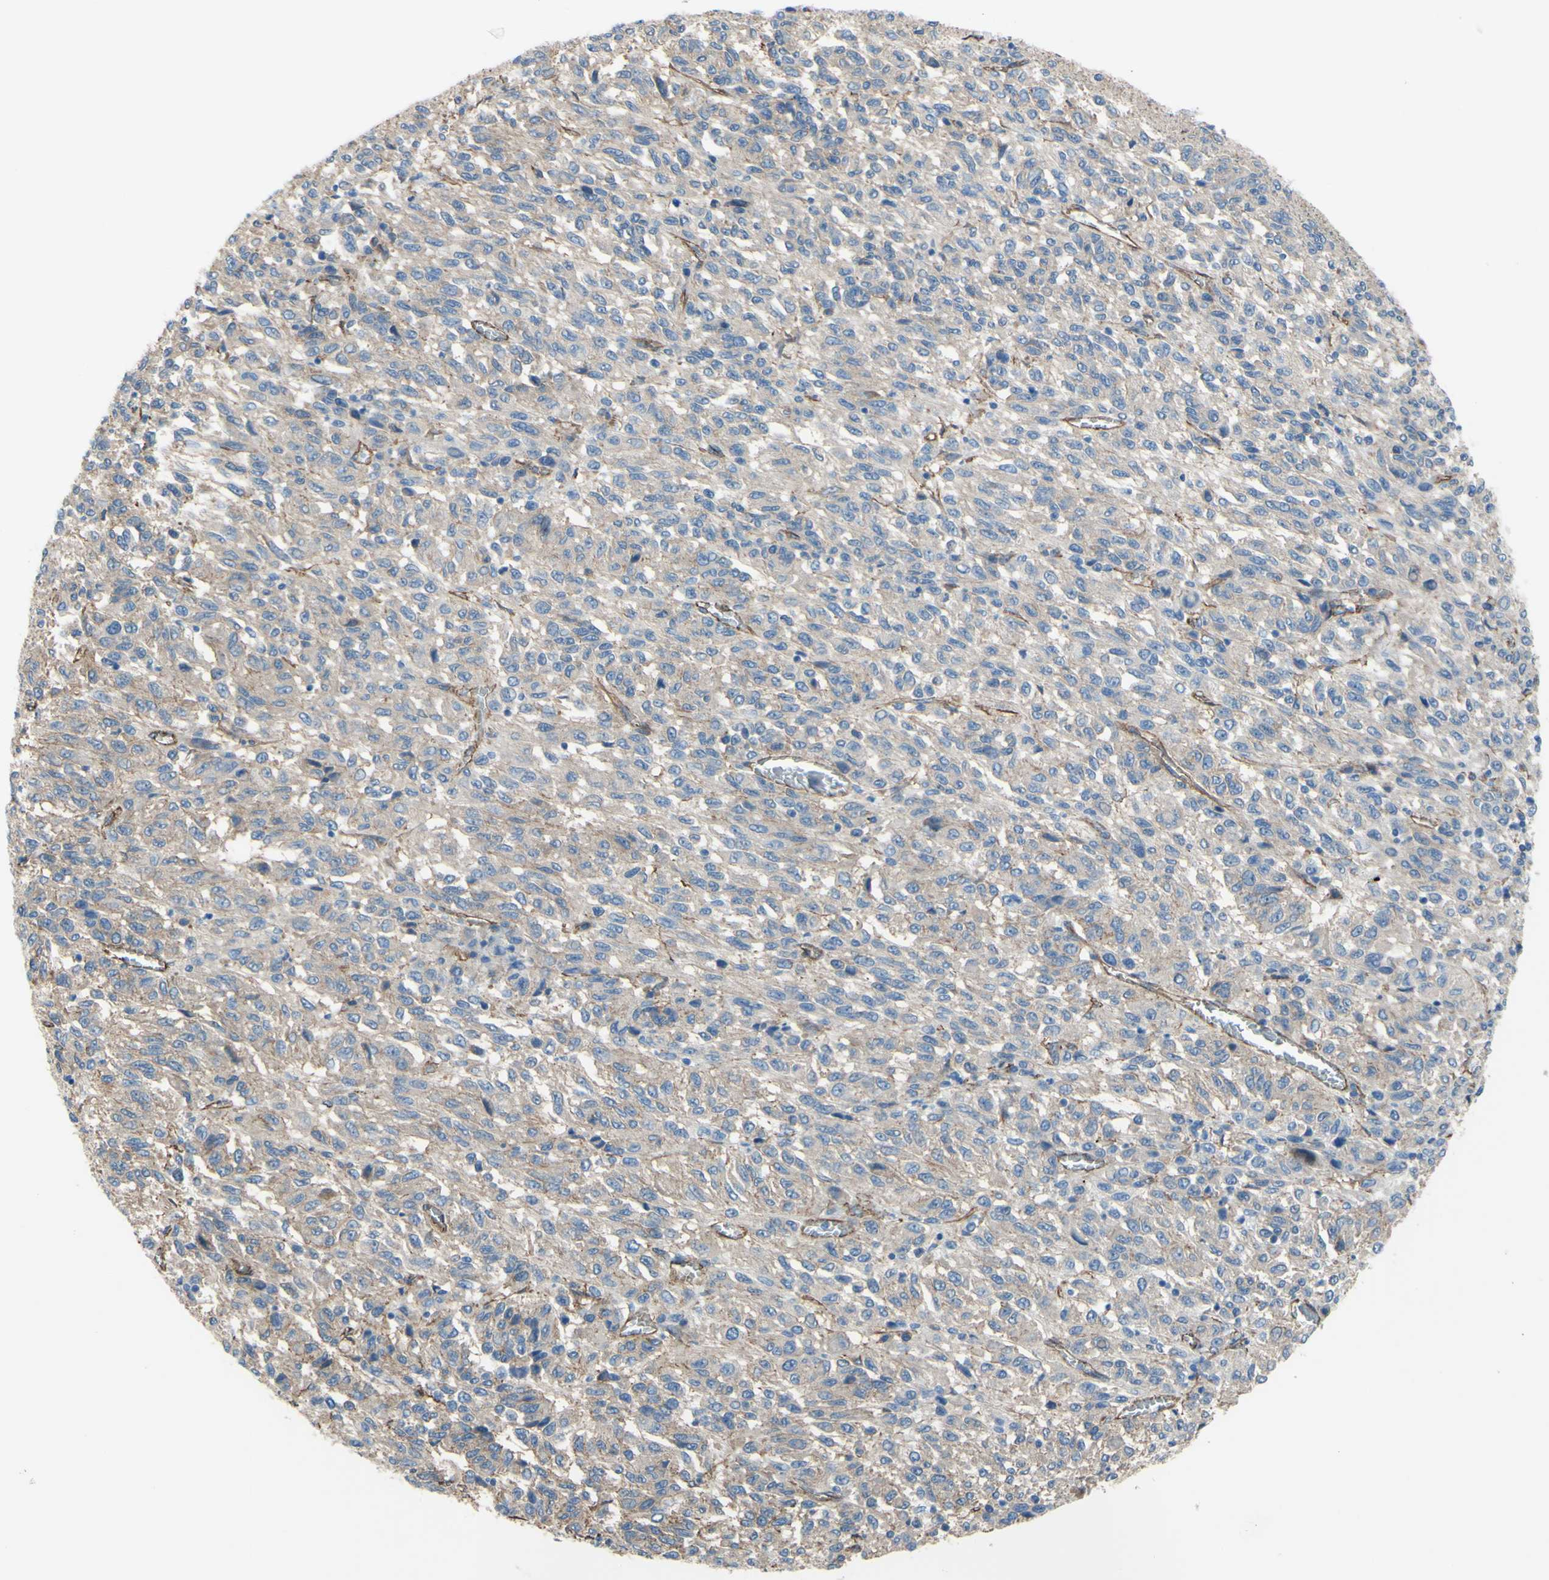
{"staining": {"intensity": "weak", "quantity": ">75%", "location": "cytoplasmic/membranous"}, "tissue": "melanoma", "cell_type": "Tumor cells", "image_type": "cancer", "snomed": [{"axis": "morphology", "description": "Malignant melanoma, Metastatic site"}, {"axis": "topography", "description": "Lung"}], "caption": "IHC micrograph of human malignant melanoma (metastatic site) stained for a protein (brown), which displays low levels of weak cytoplasmic/membranous positivity in approximately >75% of tumor cells.", "gene": "TPBG", "patient": {"sex": "male", "age": 64}}